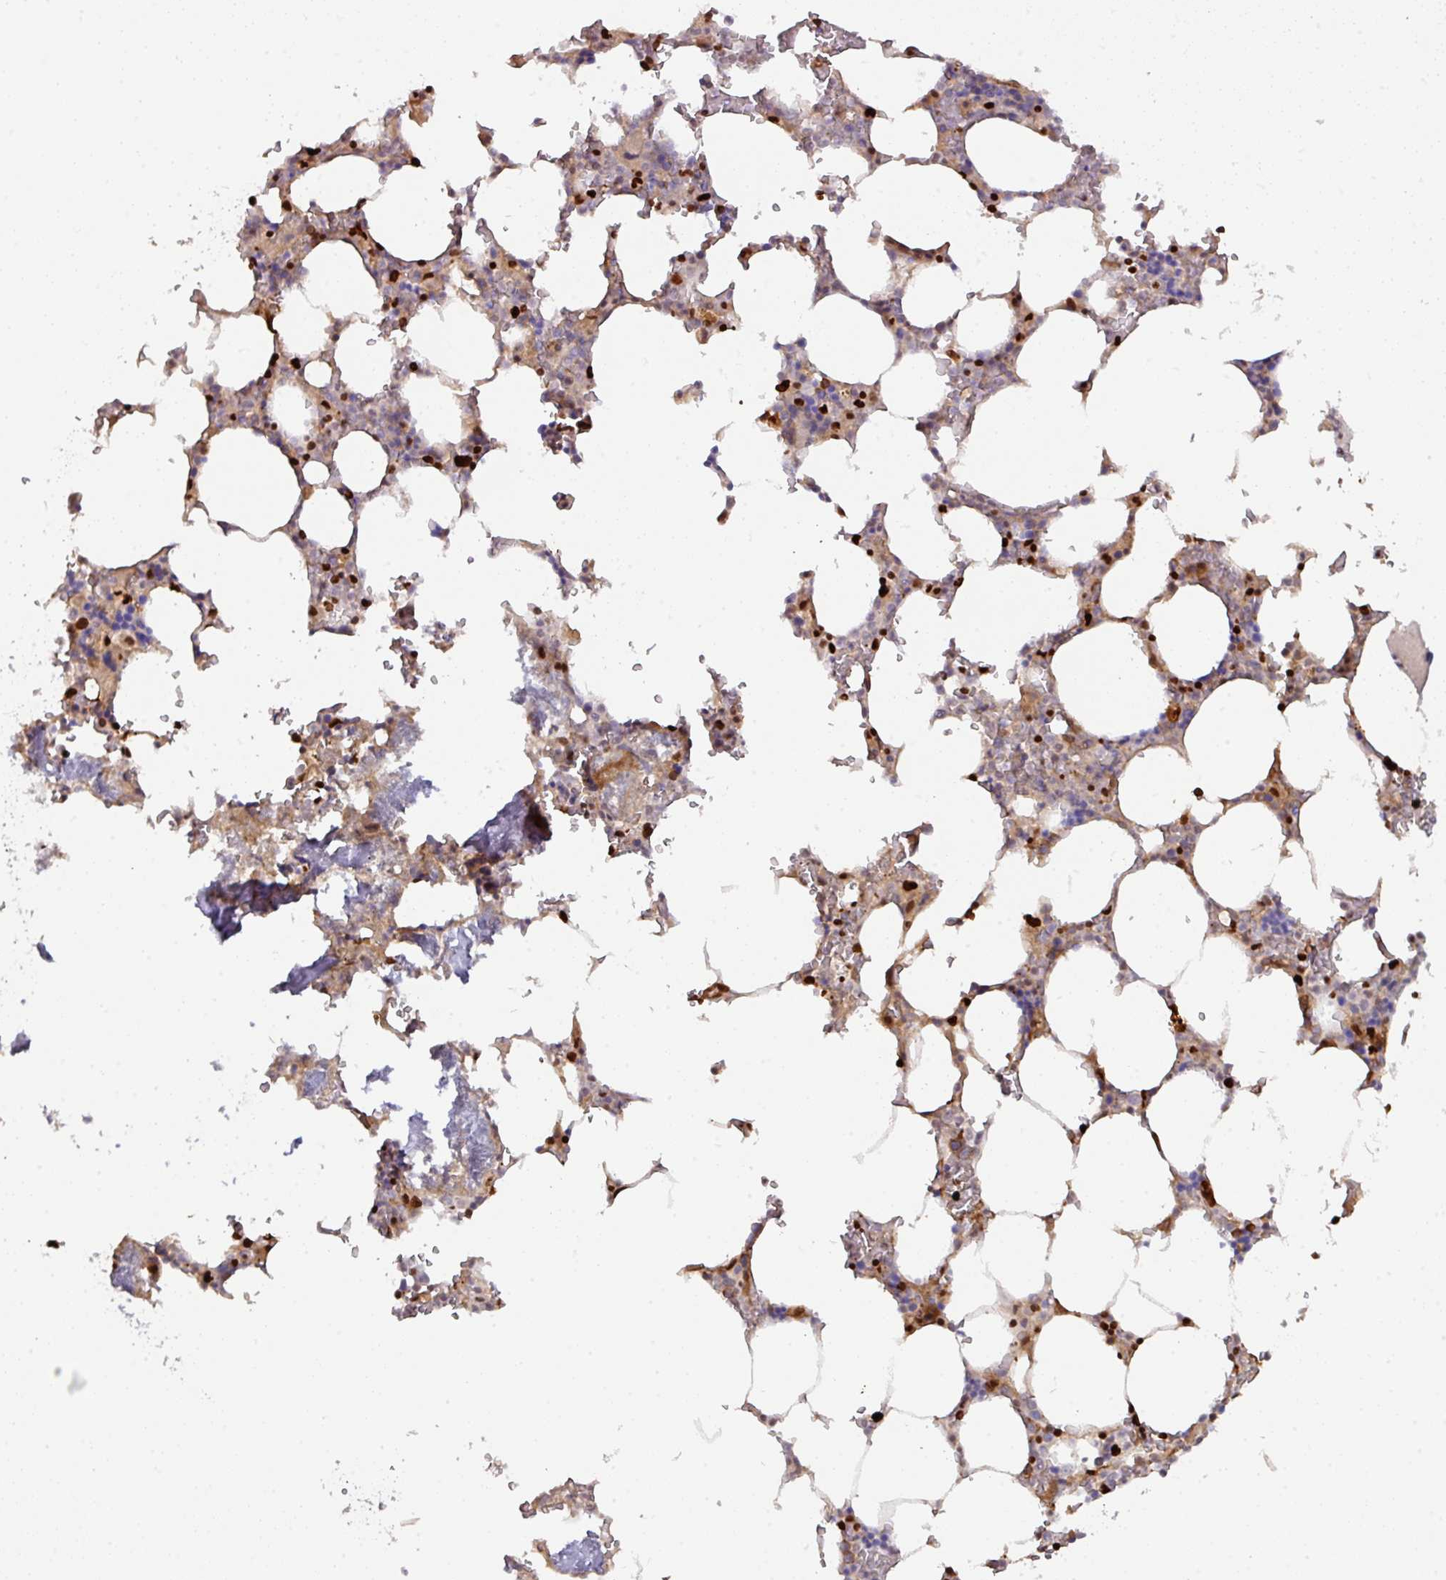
{"staining": {"intensity": "strong", "quantity": "25%-75%", "location": "nuclear"}, "tissue": "bone marrow", "cell_type": "Hematopoietic cells", "image_type": "normal", "snomed": [{"axis": "morphology", "description": "Normal tissue, NOS"}, {"axis": "topography", "description": "Bone marrow"}], "caption": "Immunohistochemistry of normal bone marrow exhibits high levels of strong nuclear positivity in about 25%-75% of hematopoietic cells.", "gene": "SAMHD1", "patient": {"sex": "male", "age": 64}}